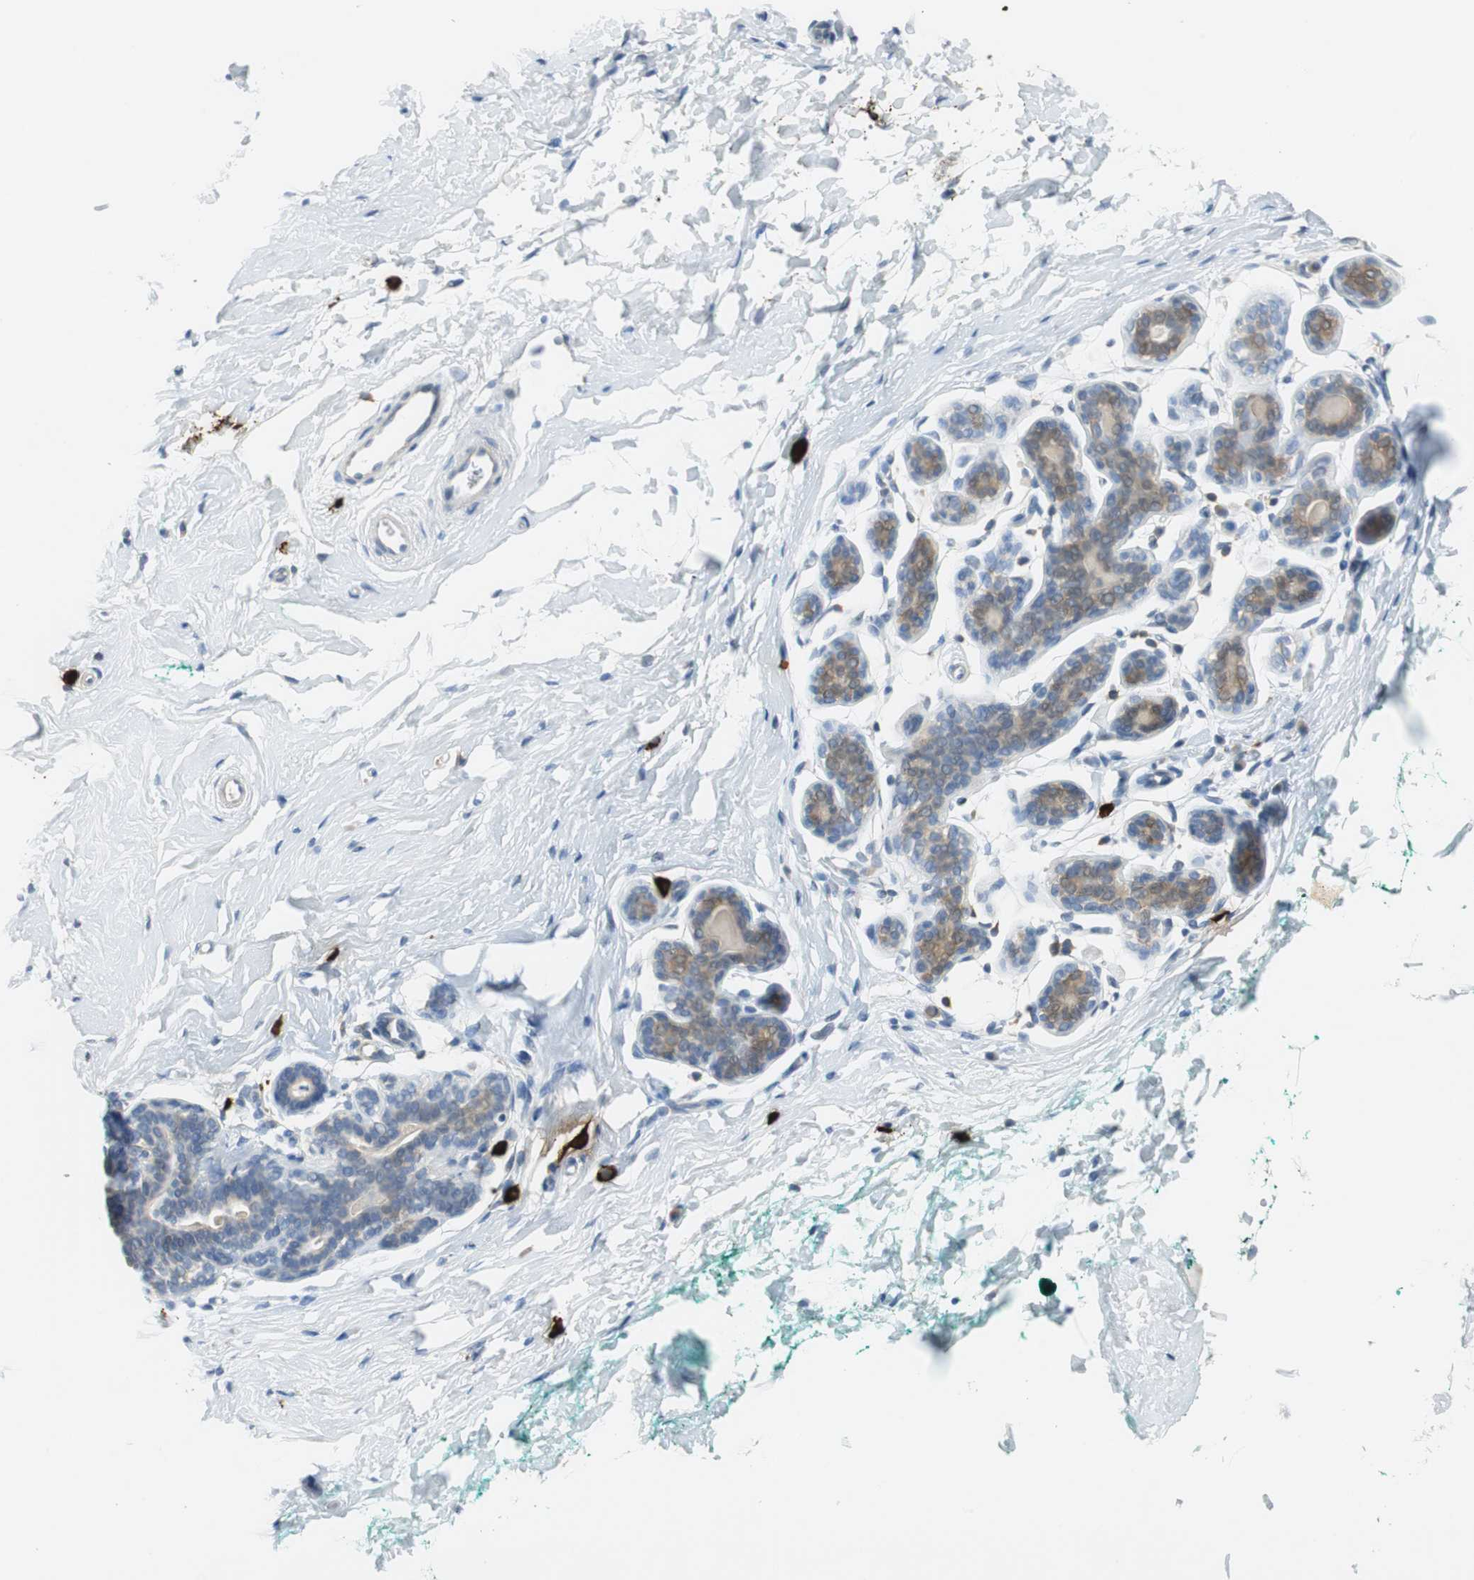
{"staining": {"intensity": "negative", "quantity": "none", "location": "none"}, "tissue": "breast", "cell_type": "Adipocytes", "image_type": "normal", "snomed": [{"axis": "morphology", "description": "Normal tissue, NOS"}, {"axis": "topography", "description": "Breast"}], "caption": "Immunohistochemical staining of unremarkable human breast demonstrates no significant positivity in adipocytes. The staining is performed using DAB (3,3'-diaminobenzidine) brown chromogen with nuclei counter-stained in using hematoxylin.", "gene": "CPA3", "patient": {"sex": "female", "age": 52}}